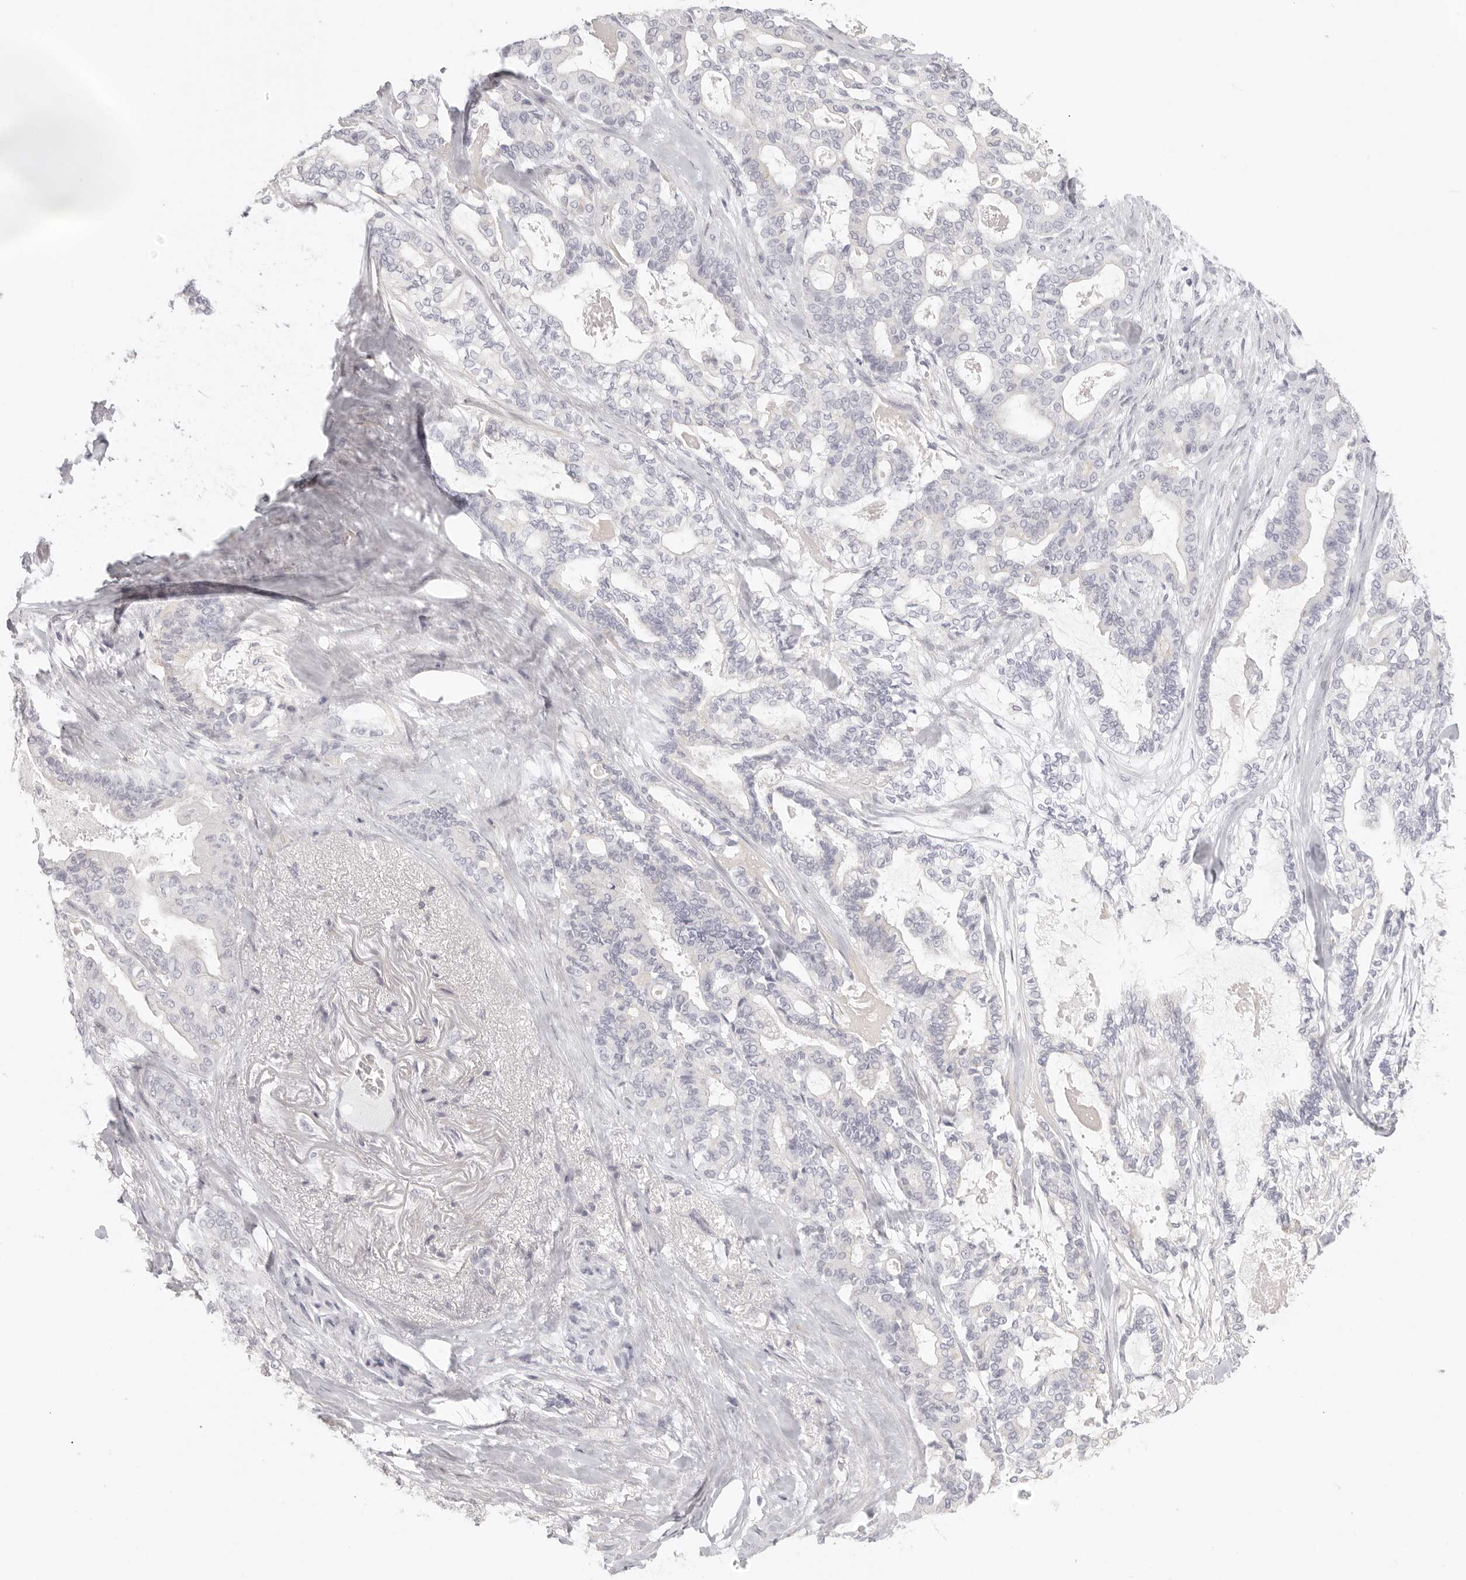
{"staining": {"intensity": "negative", "quantity": "none", "location": "none"}, "tissue": "pancreatic cancer", "cell_type": "Tumor cells", "image_type": "cancer", "snomed": [{"axis": "morphology", "description": "Adenocarcinoma, NOS"}, {"axis": "topography", "description": "Pancreas"}], "caption": "Pancreatic cancer (adenocarcinoma) was stained to show a protein in brown. There is no significant staining in tumor cells.", "gene": "RXFP1", "patient": {"sex": "male", "age": 63}}